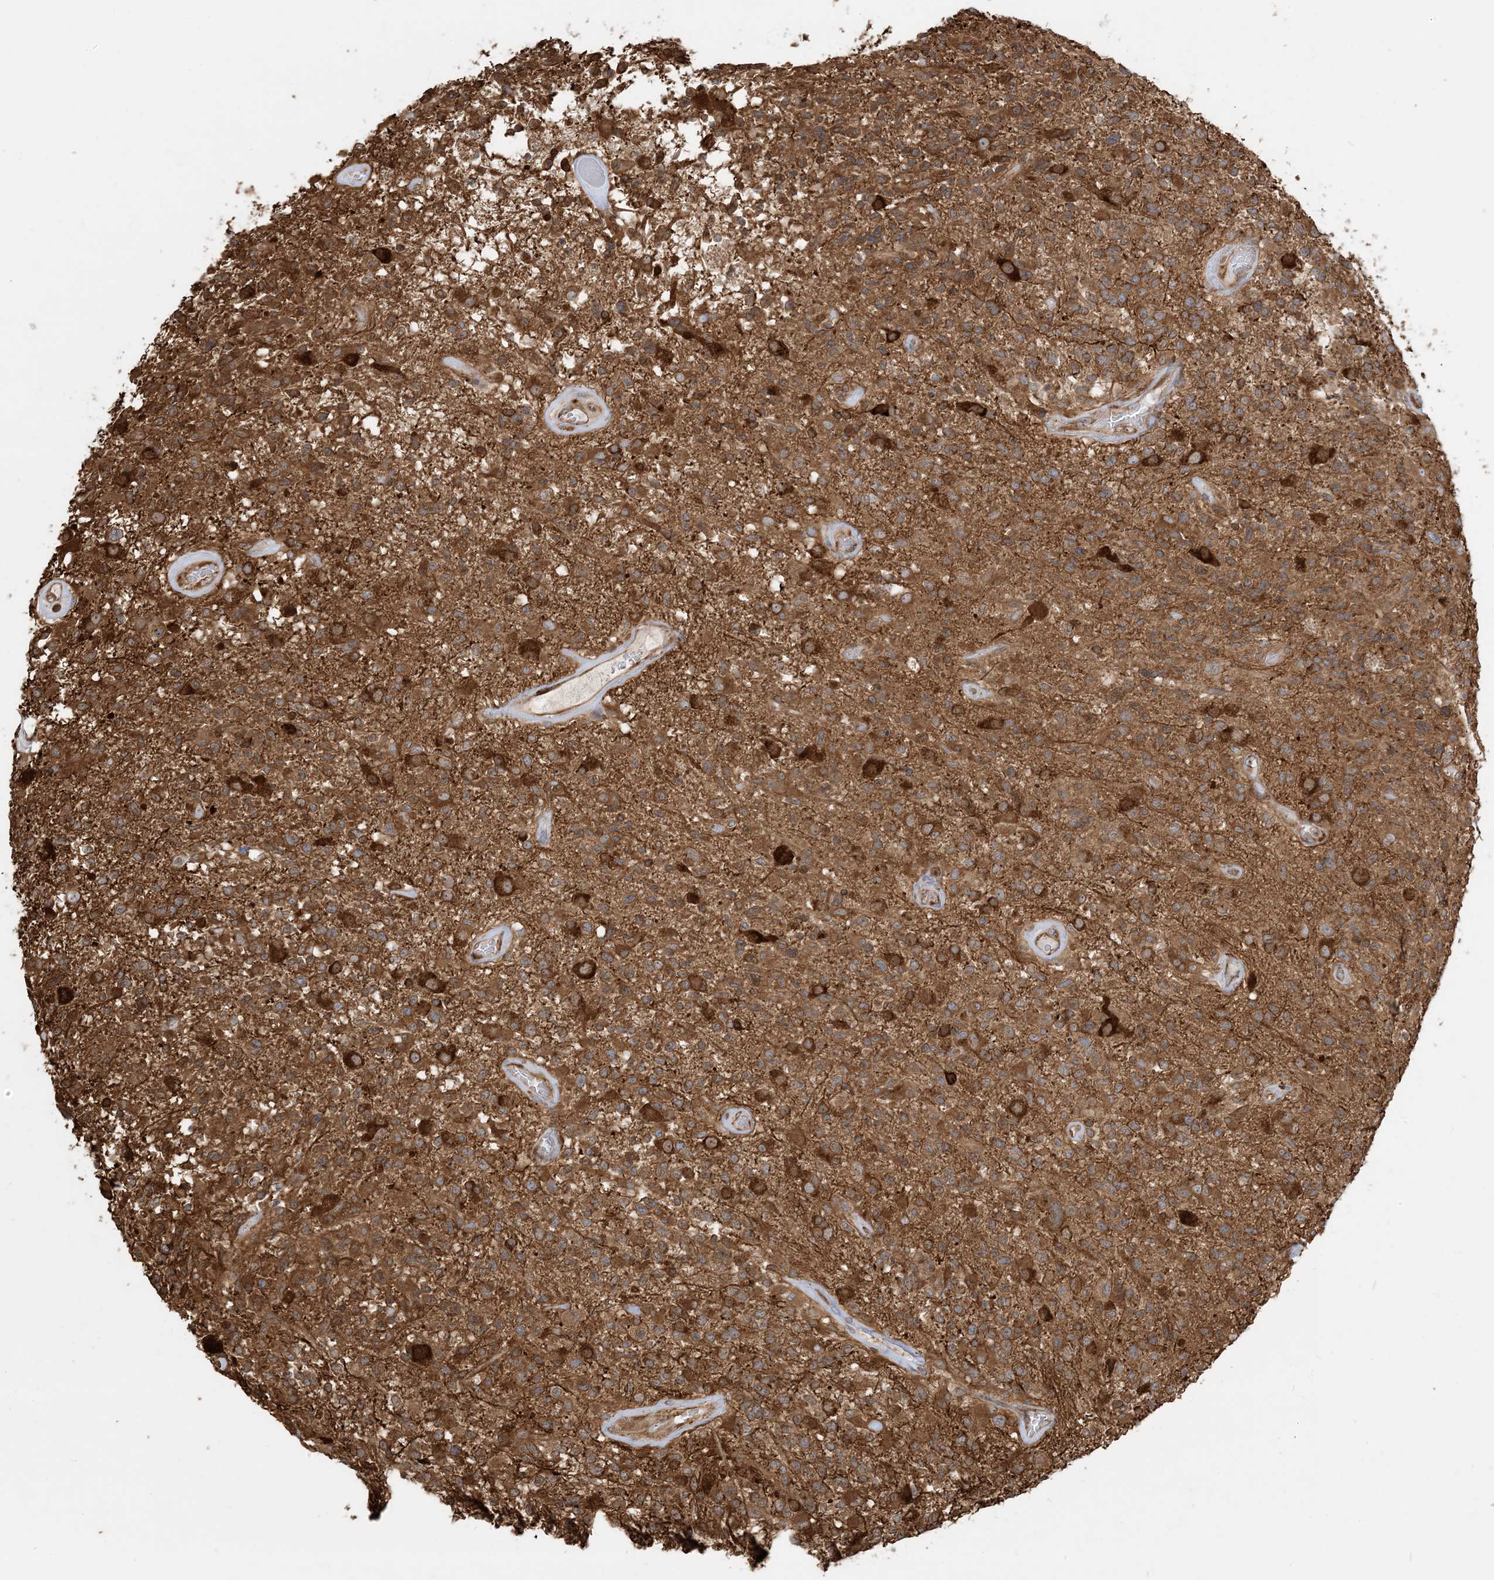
{"staining": {"intensity": "strong", "quantity": ">75%", "location": "cytoplasmic/membranous"}, "tissue": "glioma", "cell_type": "Tumor cells", "image_type": "cancer", "snomed": [{"axis": "morphology", "description": "Glioma, malignant, High grade"}, {"axis": "morphology", "description": "Glioblastoma, NOS"}, {"axis": "topography", "description": "Brain"}], "caption": "Protein staining shows strong cytoplasmic/membranous expression in approximately >75% of tumor cells in glioma.", "gene": "SRP72", "patient": {"sex": "male", "age": 60}}